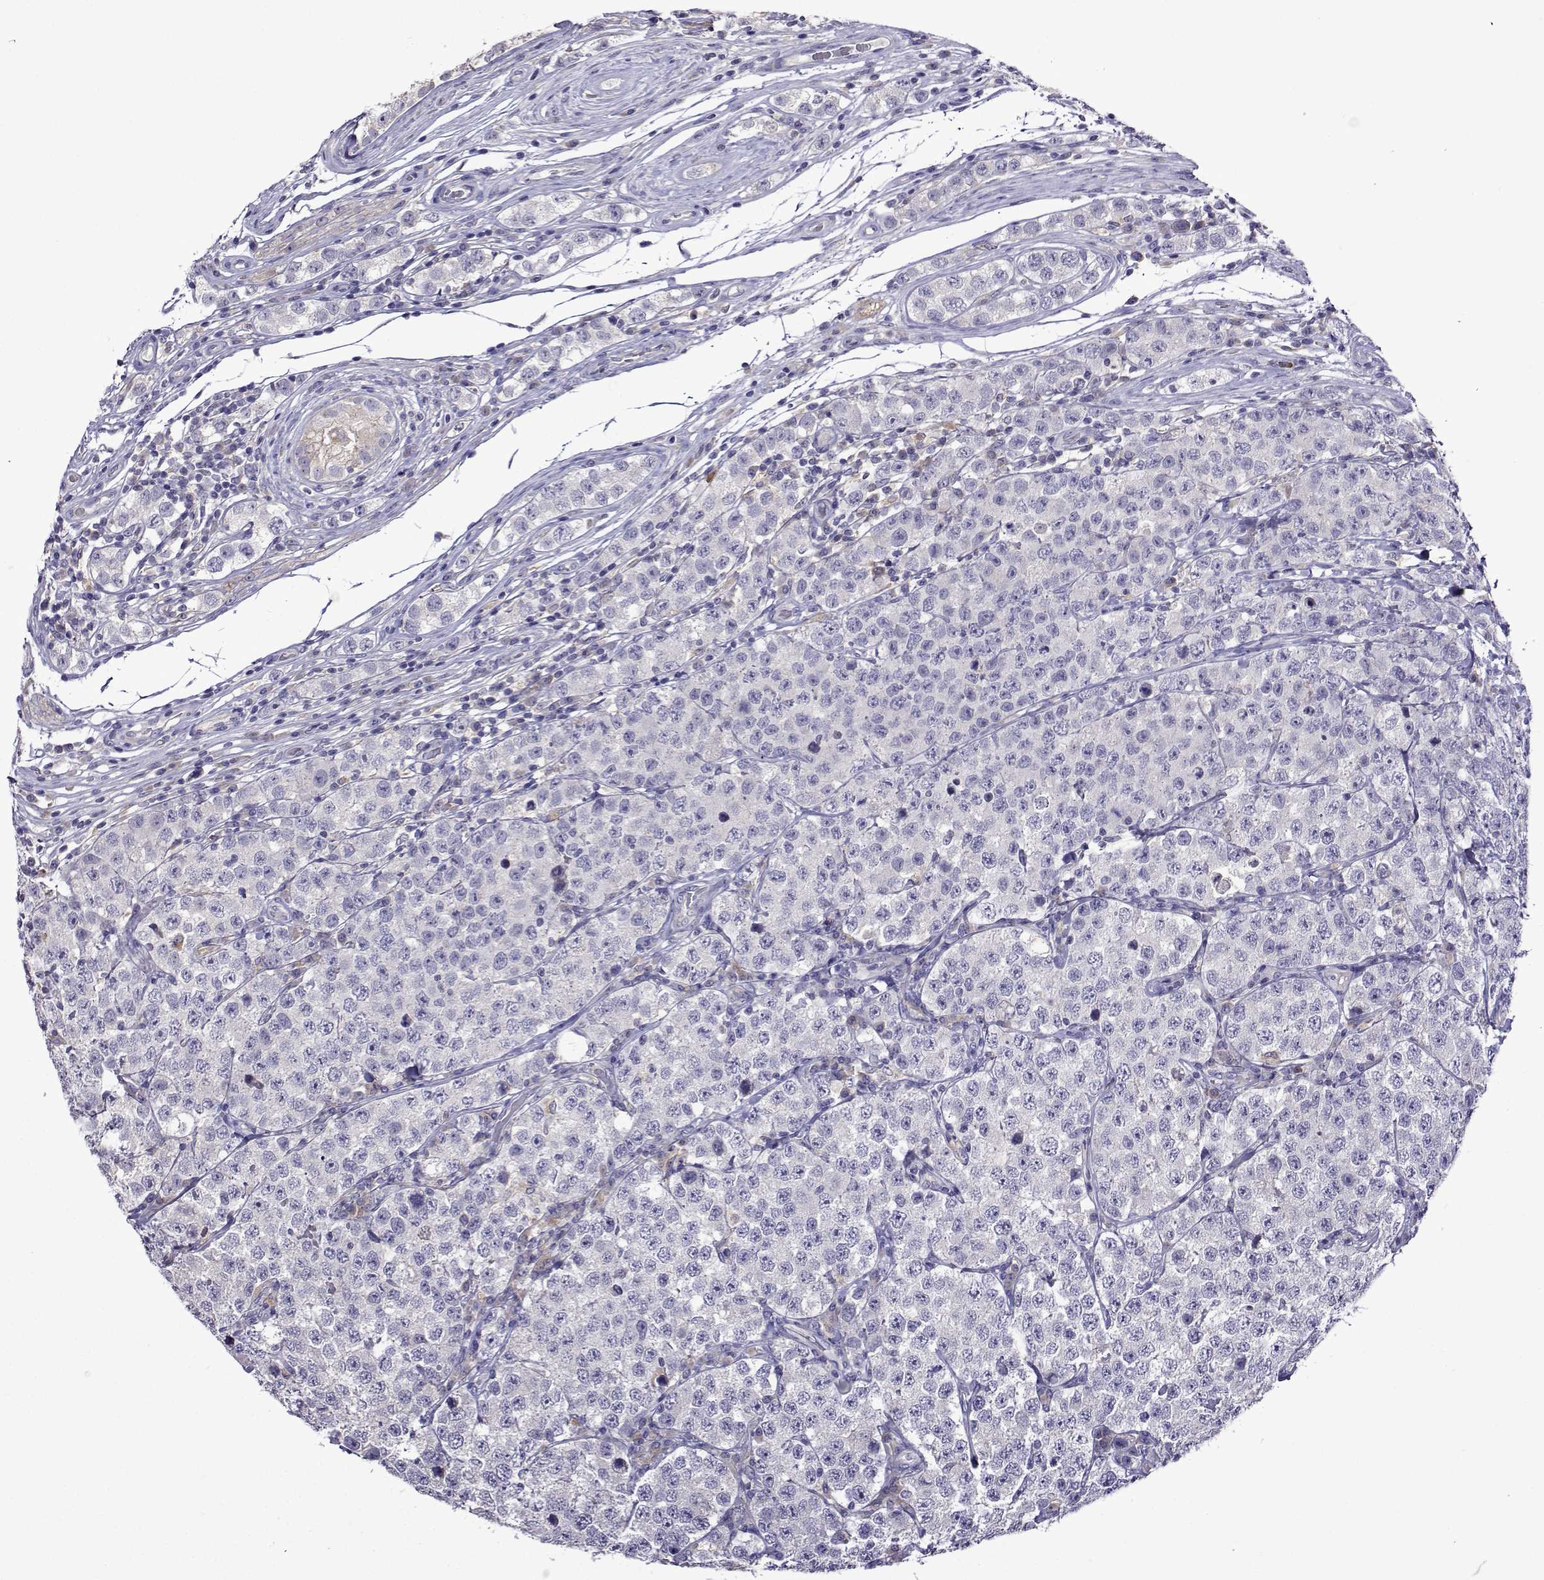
{"staining": {"intensity": "negative", "quantity": "none", "location": "none"}, "tissue": "testis cancer", "cell_type": "Tumor cells", "image_type": "cancer", "snomed": [{"axis": "morphology", "description": "Seminoma, NOS"}, {"axis": "topography", "description": "Testis"}], "caption": "Immunohistochemistry (IHC) image of human testis cancer stained for a protein (brown), which displays no expression in tumor cells.", "gene": "SULT2A1", "patient": {"sex": "male", "age": 34}}